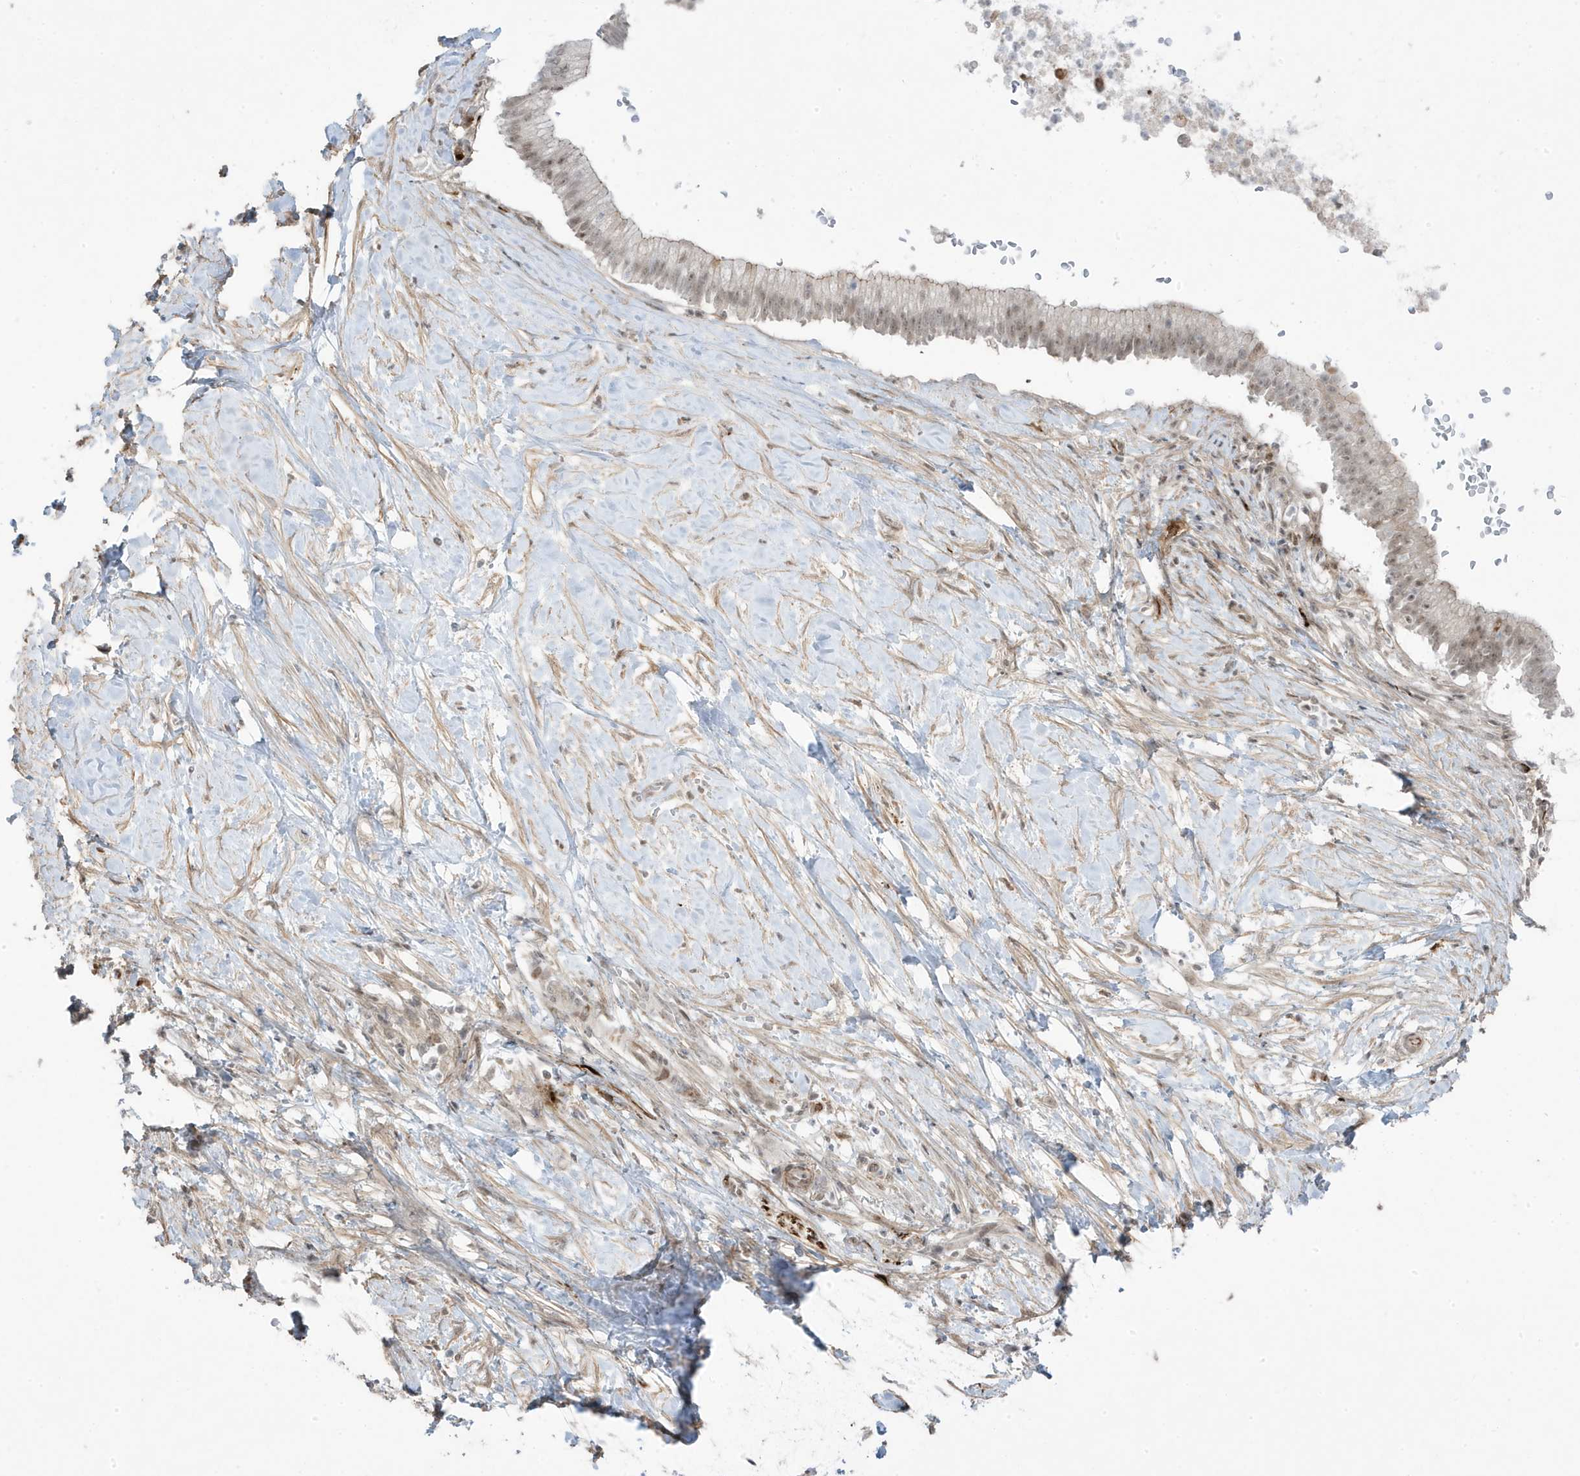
{"staining": {"intensity": "moderate", "quantity": ">75%", "location": "nuclear"}, "tissue": "pancreatic cancer", "cell_type": "Tumor cells", "image_type": "cancer", "snomed": [{"axis": "morphology", "description": "Adenocarcinoma, NOS"}, {"axis": "topography", "description": "Pancreas"}], "caption": "DAB (3,3'-diaminobenzidine) immunohistochemical staining of pancreatic adenocarcinoma displays moderate nuclear protein staining in approximately >75% of tumor cells.", "gene": "ADAMTSL3", "patient": {"sex": "male", "age": 68}}